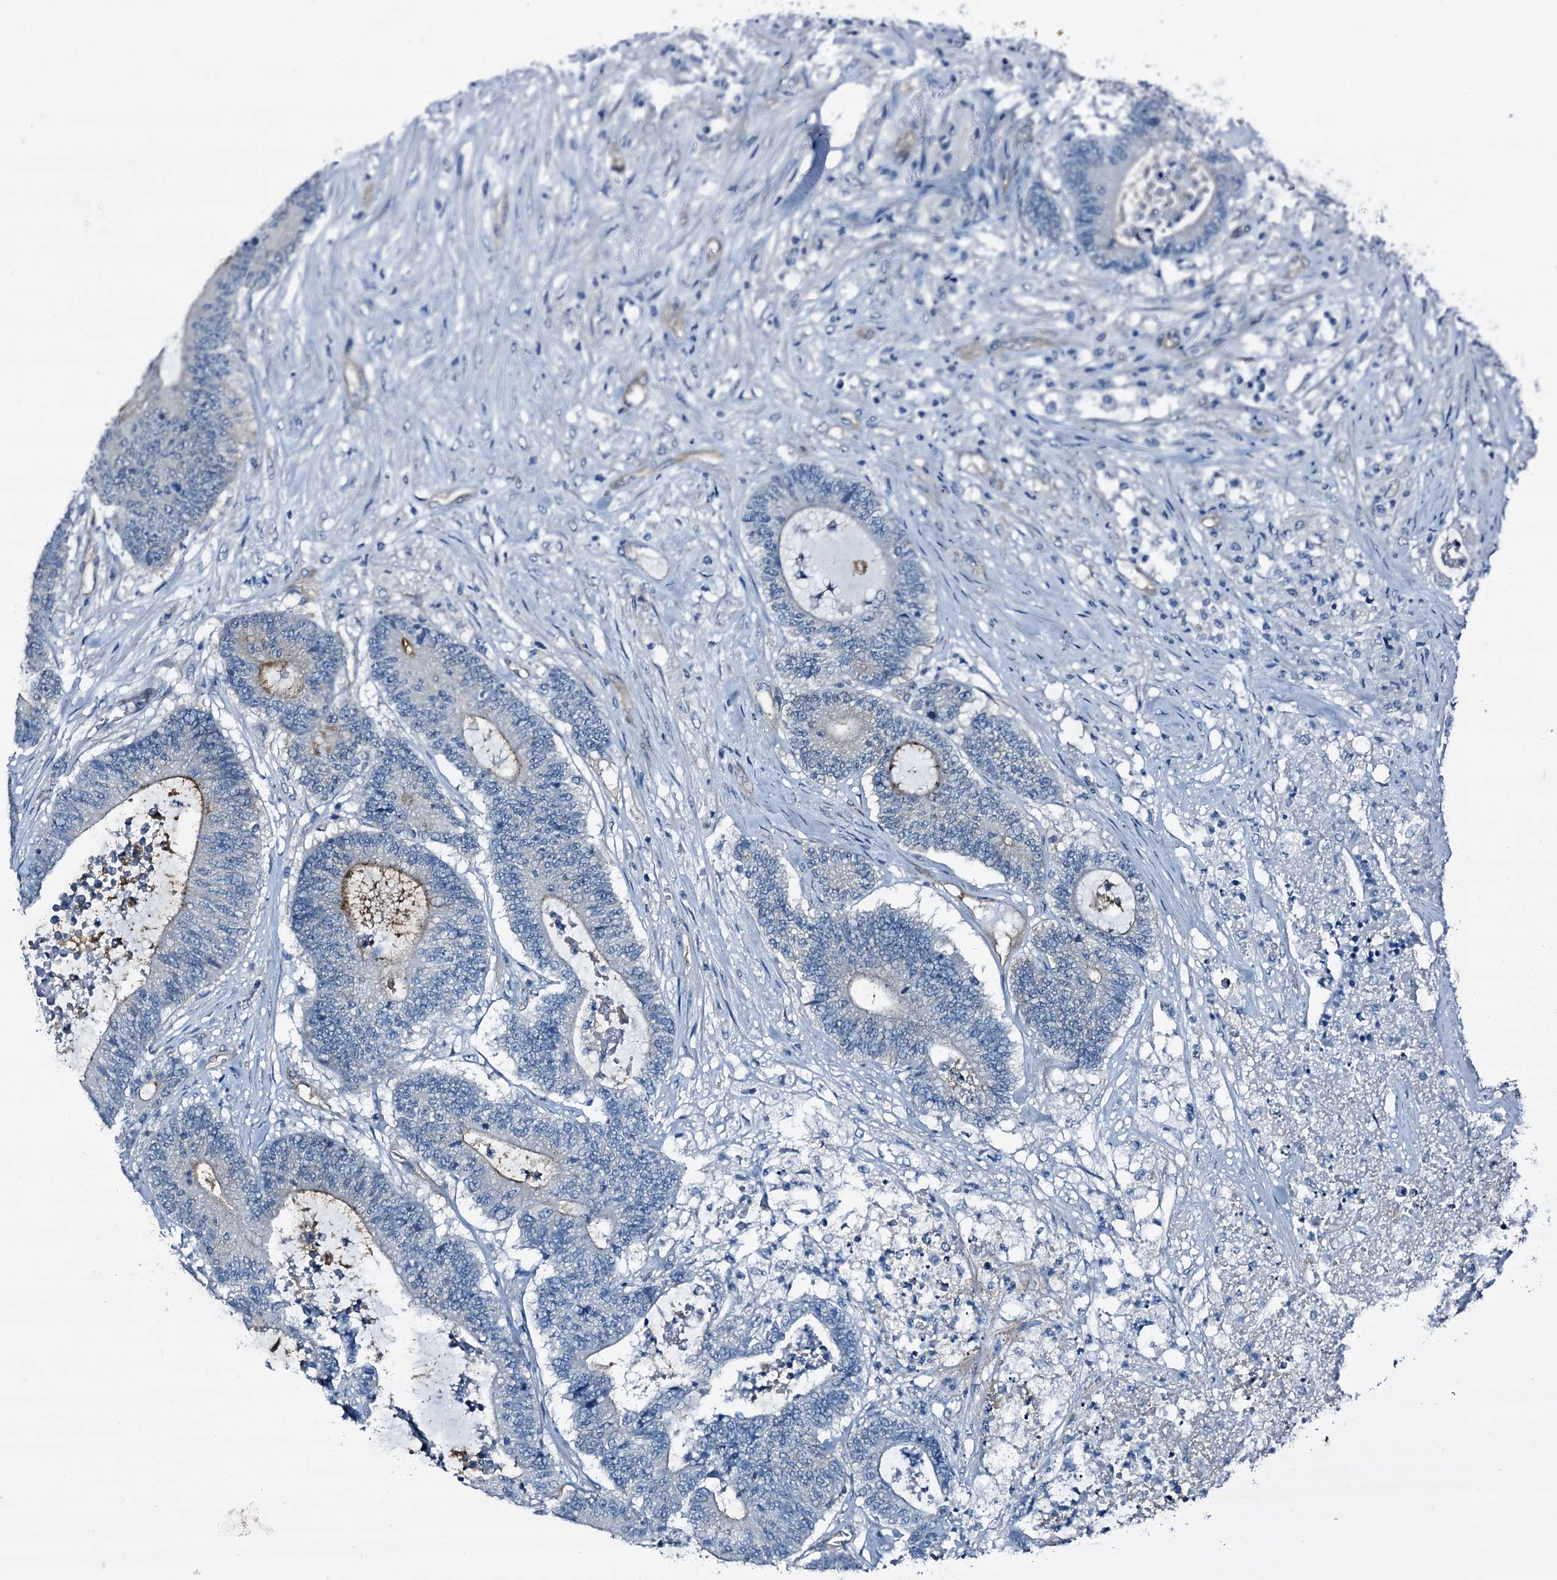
{"staining": {"intensity": "negative", "quantity": "none", "location": "none"}, "tissue": "colorectal cancer", "cell_type": "Tumor cells", "image_type": "cancer", "snomed": [{"axis": "morphology", "description": "Adenocarcinoma, NOS"}, {"axis": "topography", "description": "Colon"}], "caption": "Tumor cells are negative for brown protein staining in adenocarcinoma (colorectal).", "gene": "STXBP1", "patient": {"sex": "female", "age": 84}}